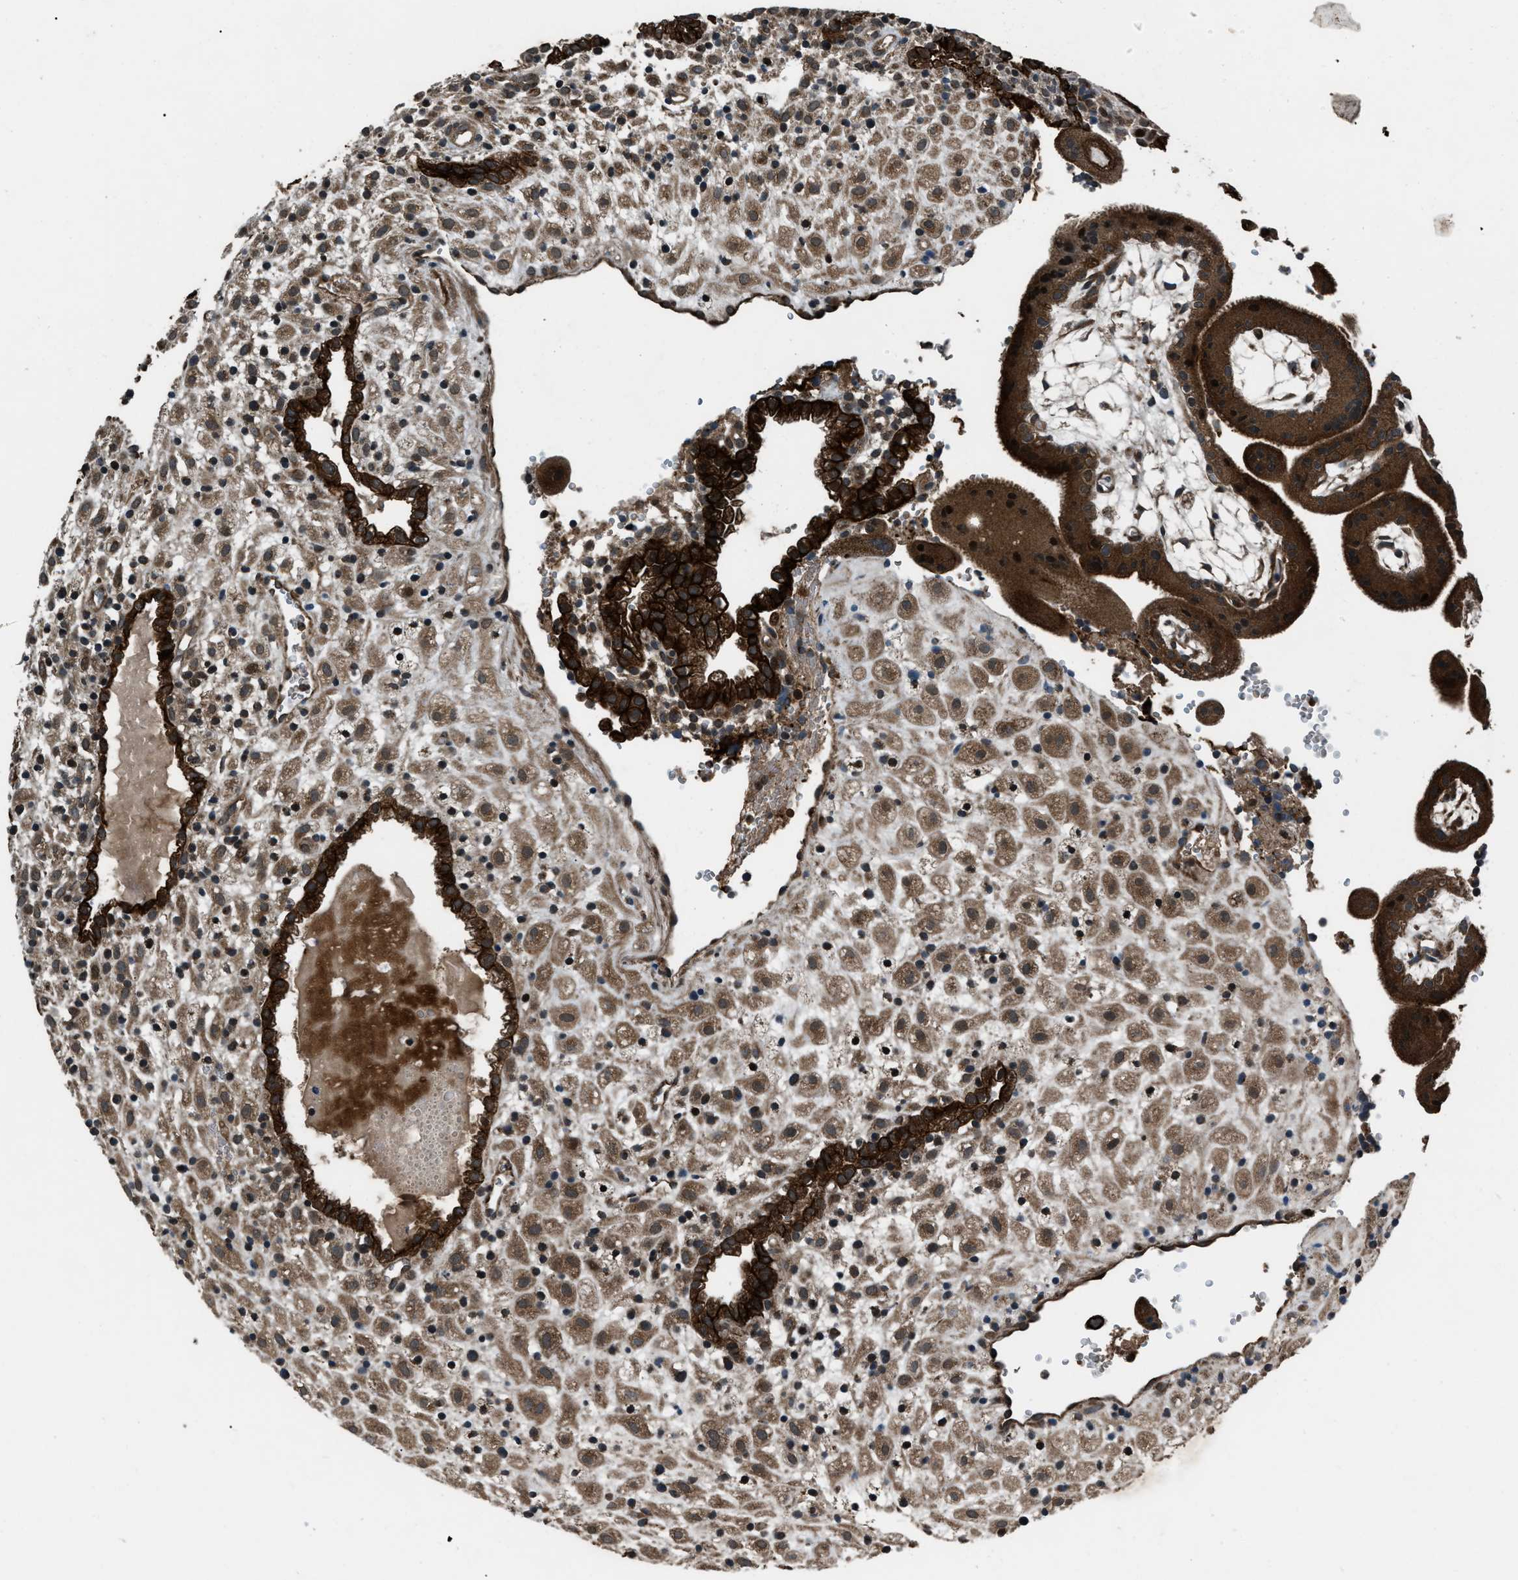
{"staining": {"intensity": "strong", "quantity": ">75%", "location": "cytoplasmic/membranous"}, "tissue": "placenta", "cell_type": "Decidual cells", "image_type": "normal", "snomed": [{"axis": "morphology", "description": "Normal tissue, NOS"}, {"axis": "topography", "description": "Placenta"}], "caption": "Brown immunohistochemical staining in unremarkable placenta displays strong cytoplasmic/membranous expression in approximately >75% of decidual cells.", "gene": "IRAK4", "patient": {"sex": "female", "age": 18}}